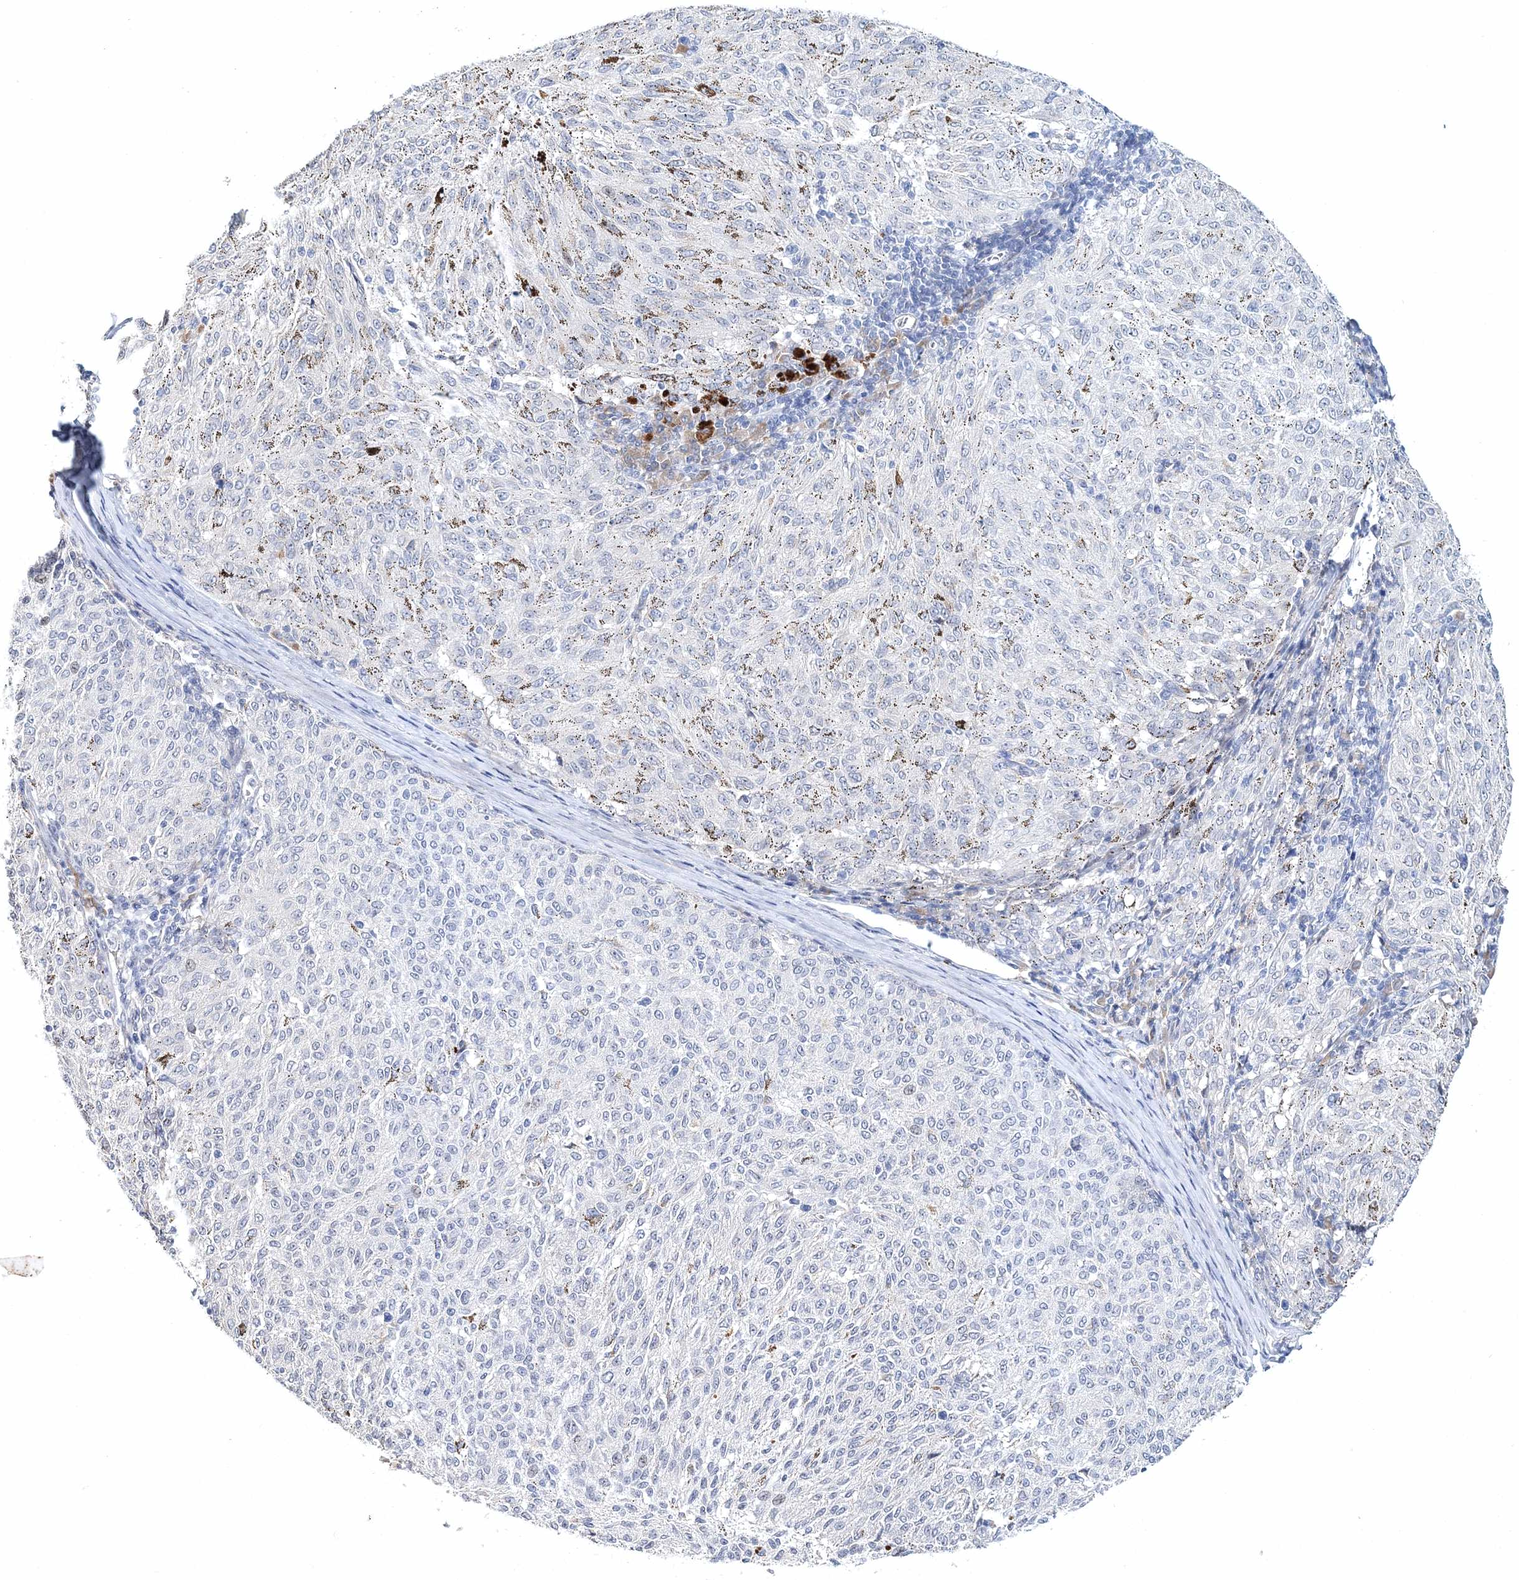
{"staining": {"intensity": "negative", "quantity": "none", "location": "none"}, "tissue": "melanoma", "cell_type": "Tumor cells", "image_type": "cancer", "snomed": [{"axis": "morphology", "description": "Malignant melanoma, NOS"}, {"axis": "topography", "description": "Skin"}], "caption": "The photomicrograph demonstrates no significant positivity in tumor cells of melanoma. (Stains: DAB (3,3'-diaminobenzidine) IHC with hematoxylin counter stain, Microscopy: brightfield microscopy at high magnification).", "gene": "MYOZ2", "patient": {"sex": "female", "age": 72}}